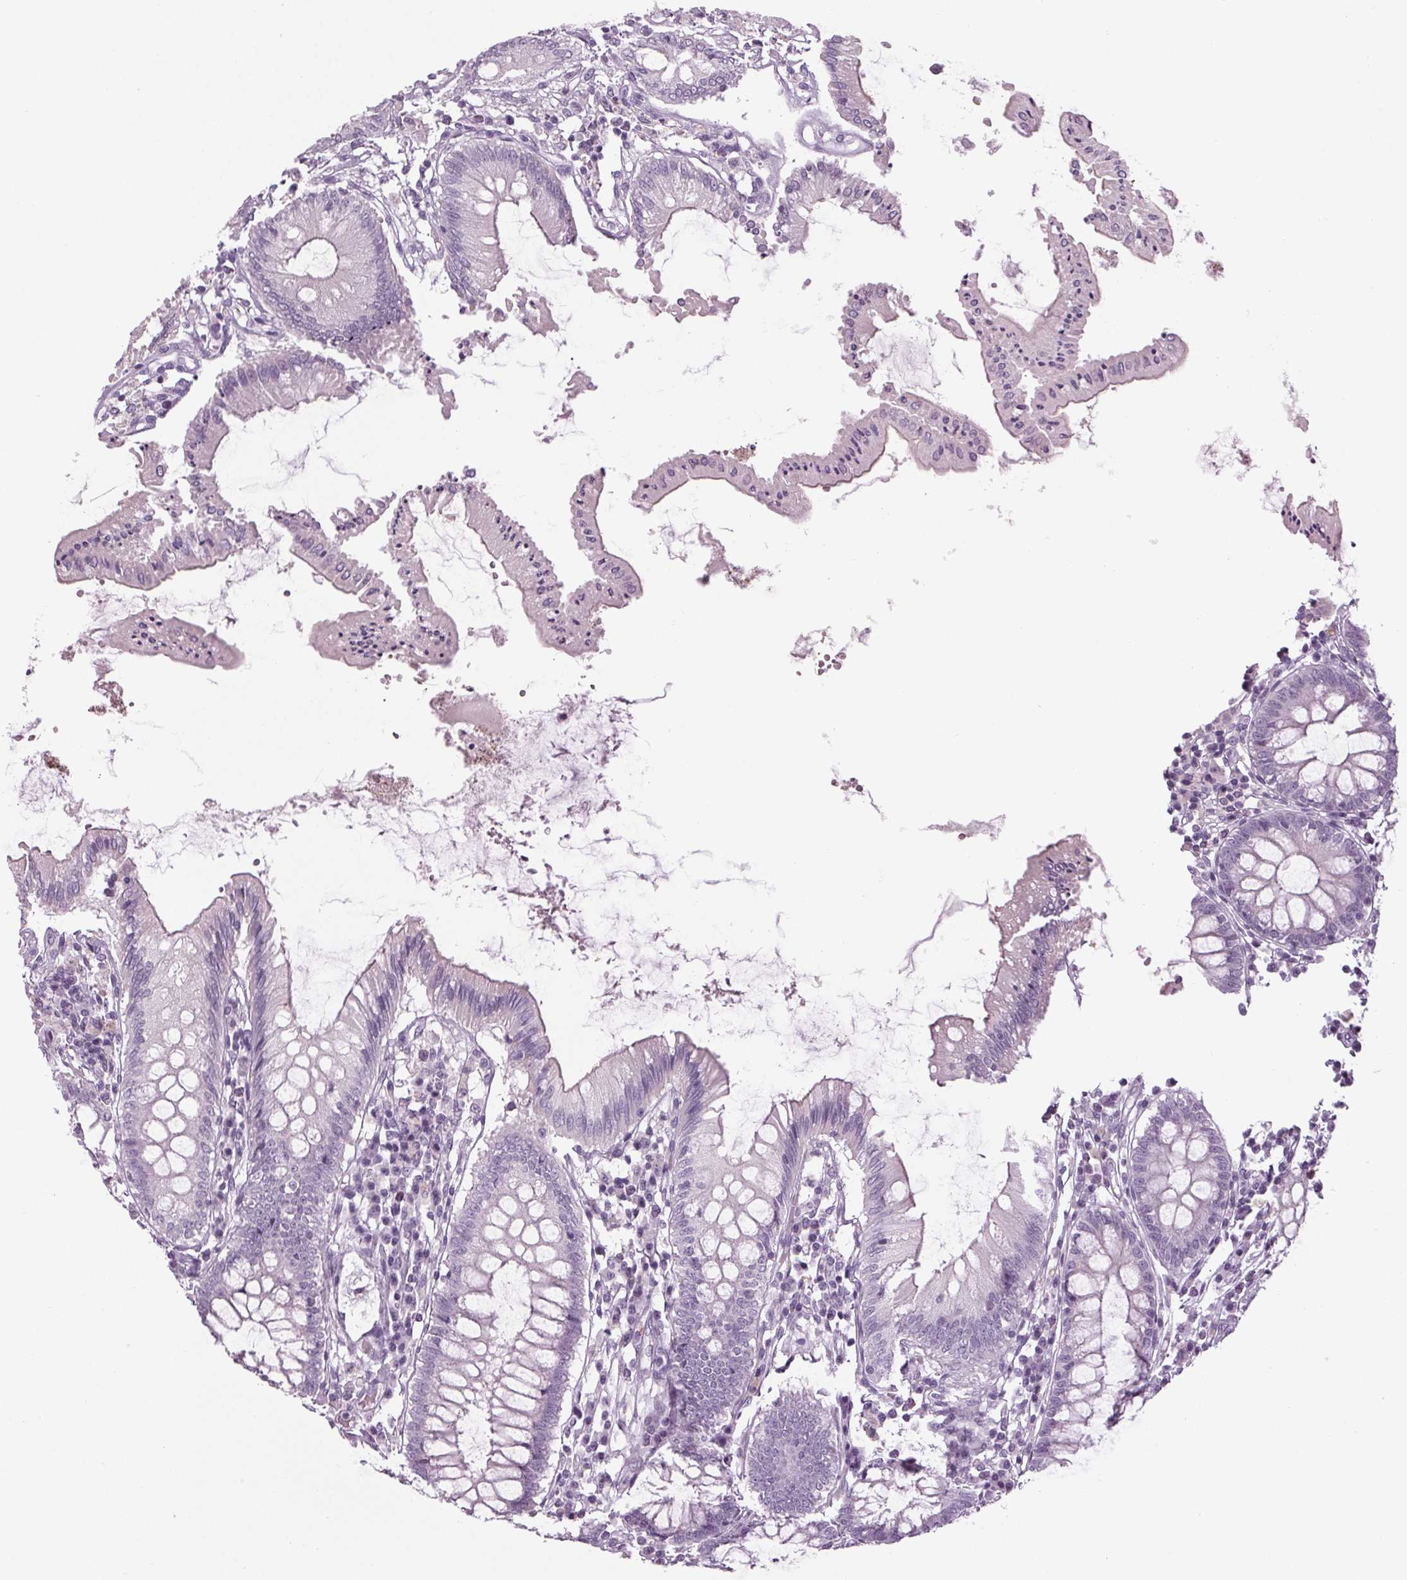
{"staining": {"intensity": "negative", "quantity": "none", "location": "none"}, "tissue": "colon", "cell_type": "Endothelial cells", "image_type": "normal", "snomed": [{"axis": "morphology", "description": "Normal tissue, NOS"}, {"axis": "morphology", "description": "Adenocarcinoma, NOS"}, {"axis": "topography", "description": "Colon"}], "caption": "Immunohistochemistry photomicrograph of unremarkable human colon stained for a protein (brown), which displays no staining in endothelial cells.", "gene": "CYP3A43", "patient": {"sex": "male", "age": 83}}